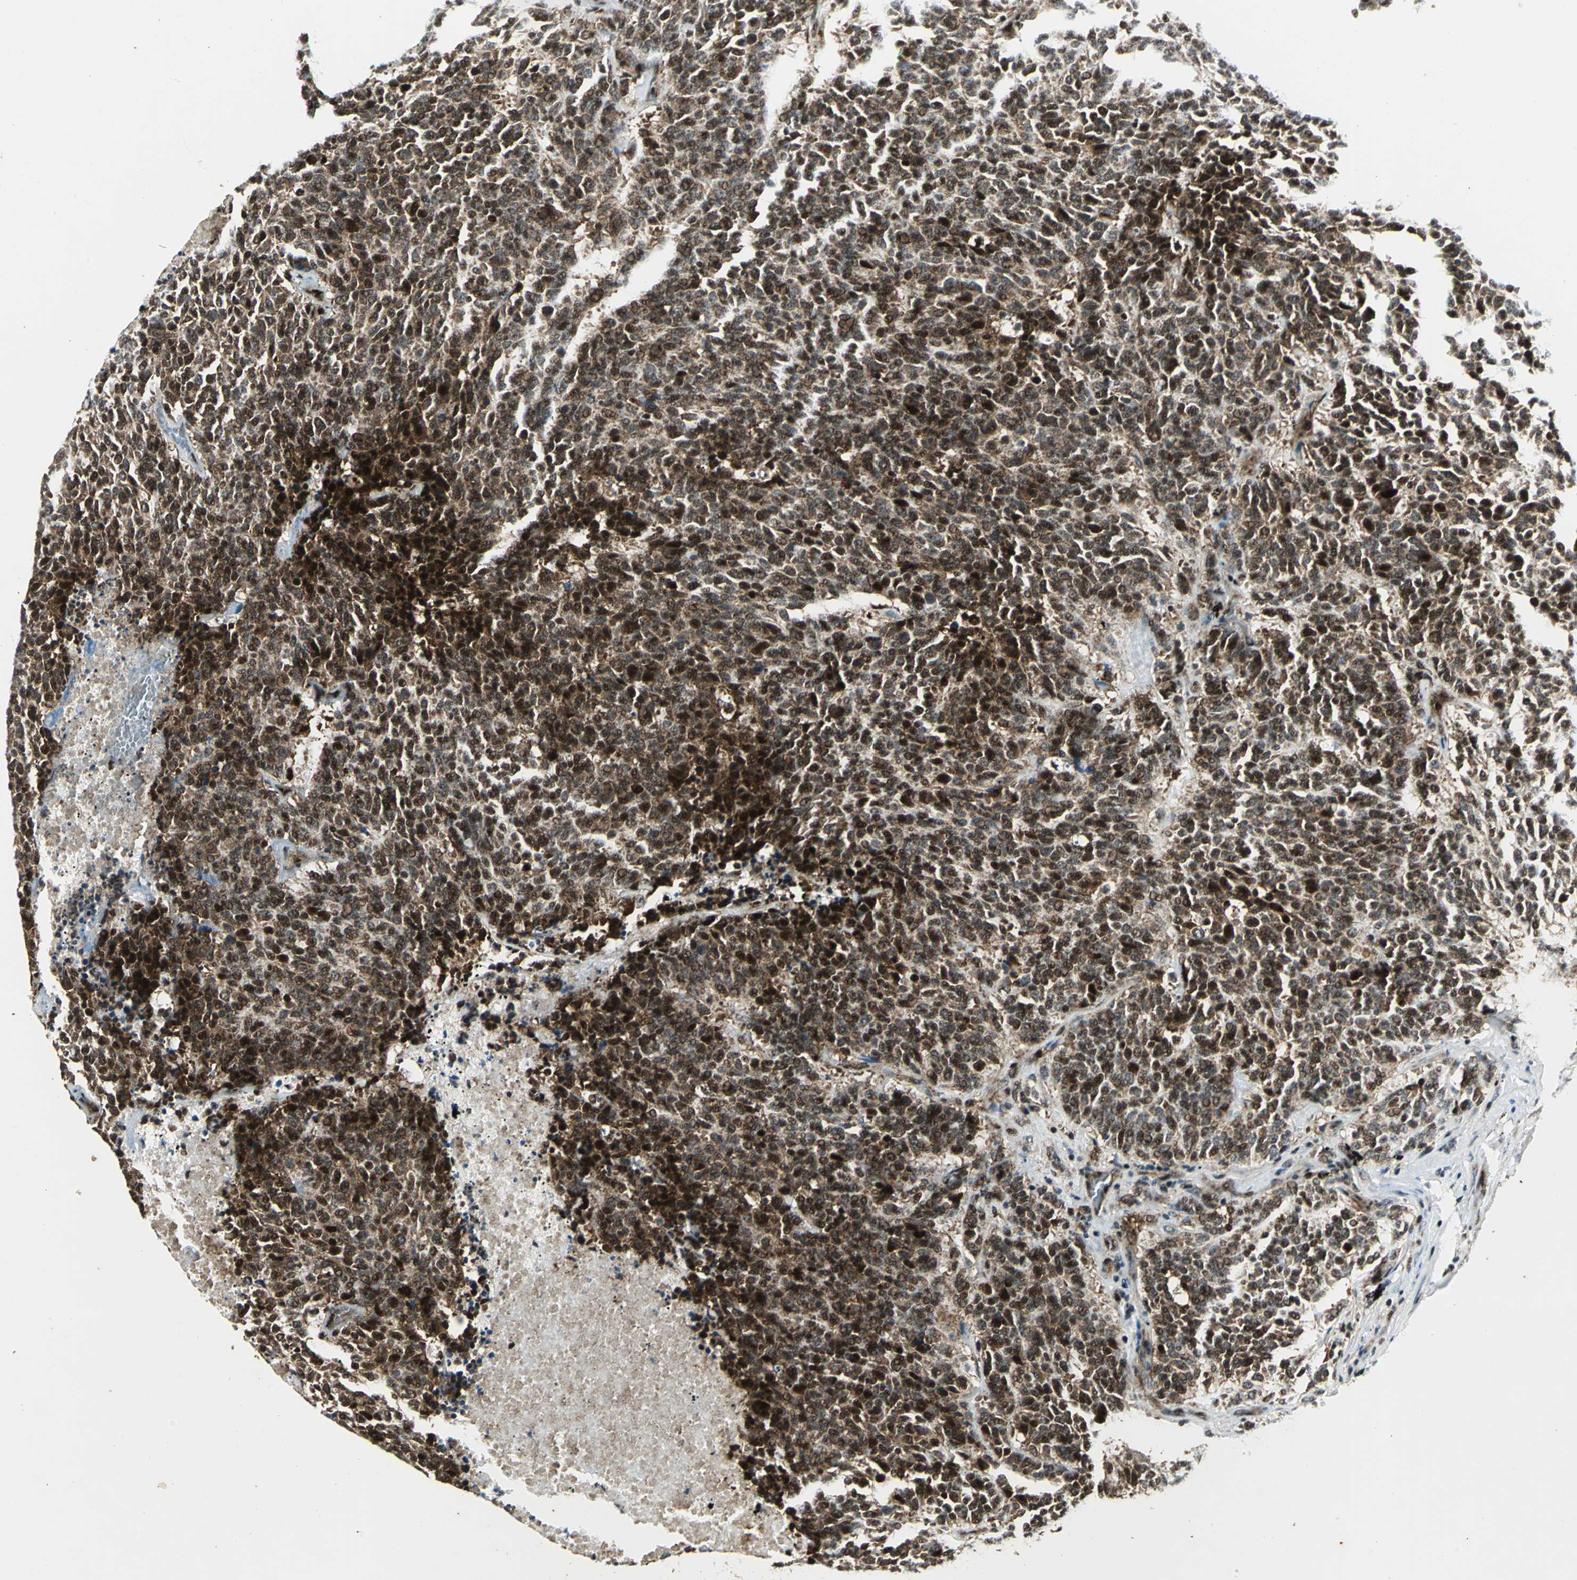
{"staining": {"intensity": "strong", "quantity": ">75%", "location": "cytoplasmic/membranous,nuclear"}, "tissue": "lung cancer", "cell_type": "Tumor cells", "image_type": "cancer", "snomed": [{"axis": "morphology", "description": "Neoplasm, malignant, NOS"}, {"axis": "topography", "description": "Lung"}], "caption": "Lung cancer was stained to show a protein in brown. There is high levels of strong cytoplasmic/membranous and nuclear expression in about >75% of tumor cells.", "gene": "COPS5", "patient": {"sex": "female", "age": 58}}